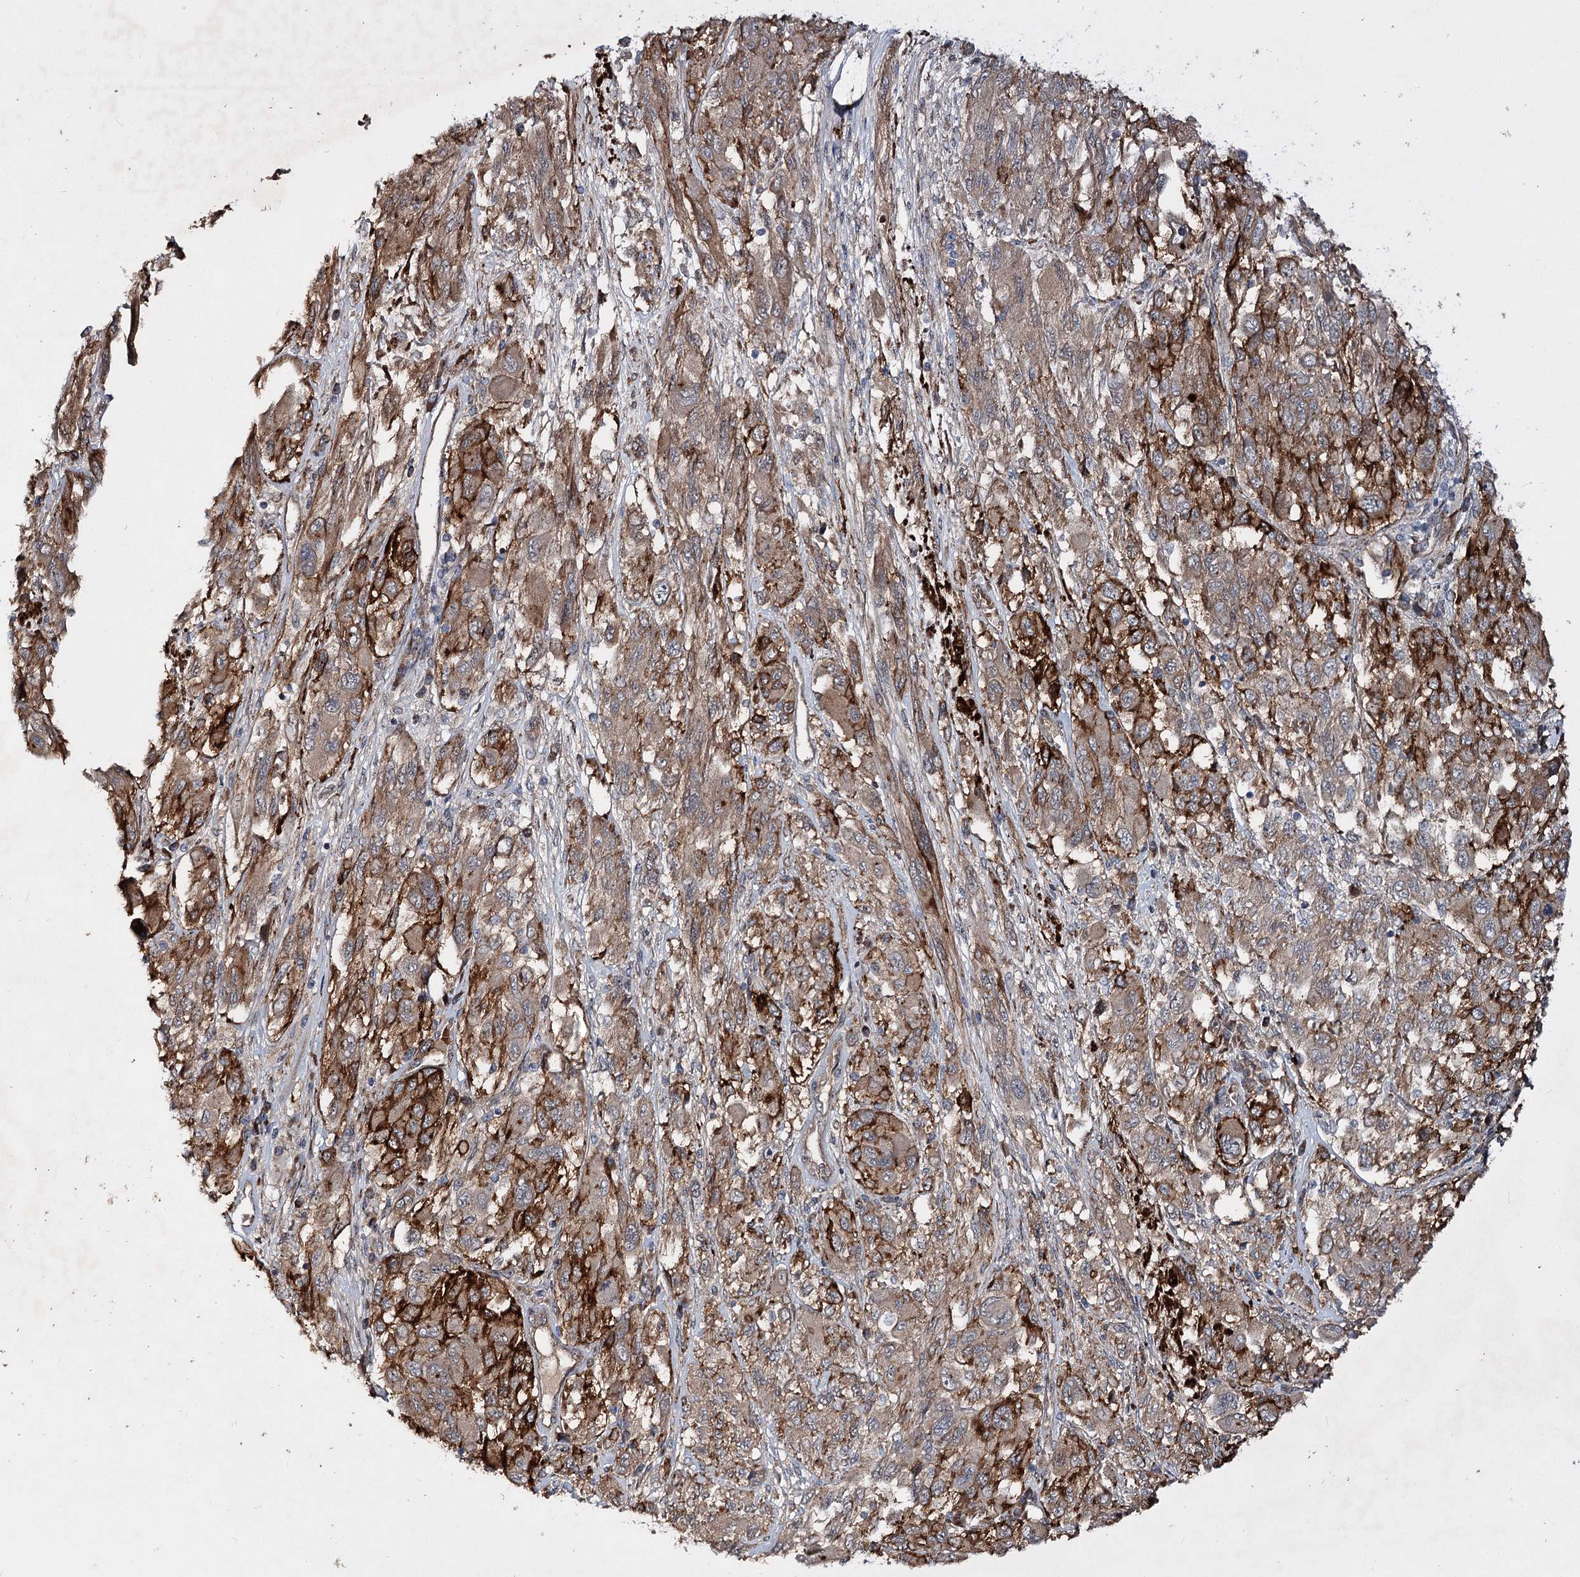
{"staining": {"intensity": "moderate", "quantity": "25%-75%", "location": "cytoplasmic/membranous"}, "tissue": "melanoma", "cell_type": "Tumor cells", "image_type": "cancer", "snomed": [{"axis": "morphology", "description": "Malignant melanoma, NOS"}, {"axis": "topography", "description": "Skin"}], "caption": "About 25%-75% of tumor cells in malignant melanoma reveal moderate cytoplasmic/membranous protein positivity as visualized by brown immunohistochemical staining.", "gene": "MINDY3", "patient": {"sex": "female", "age": 91}}